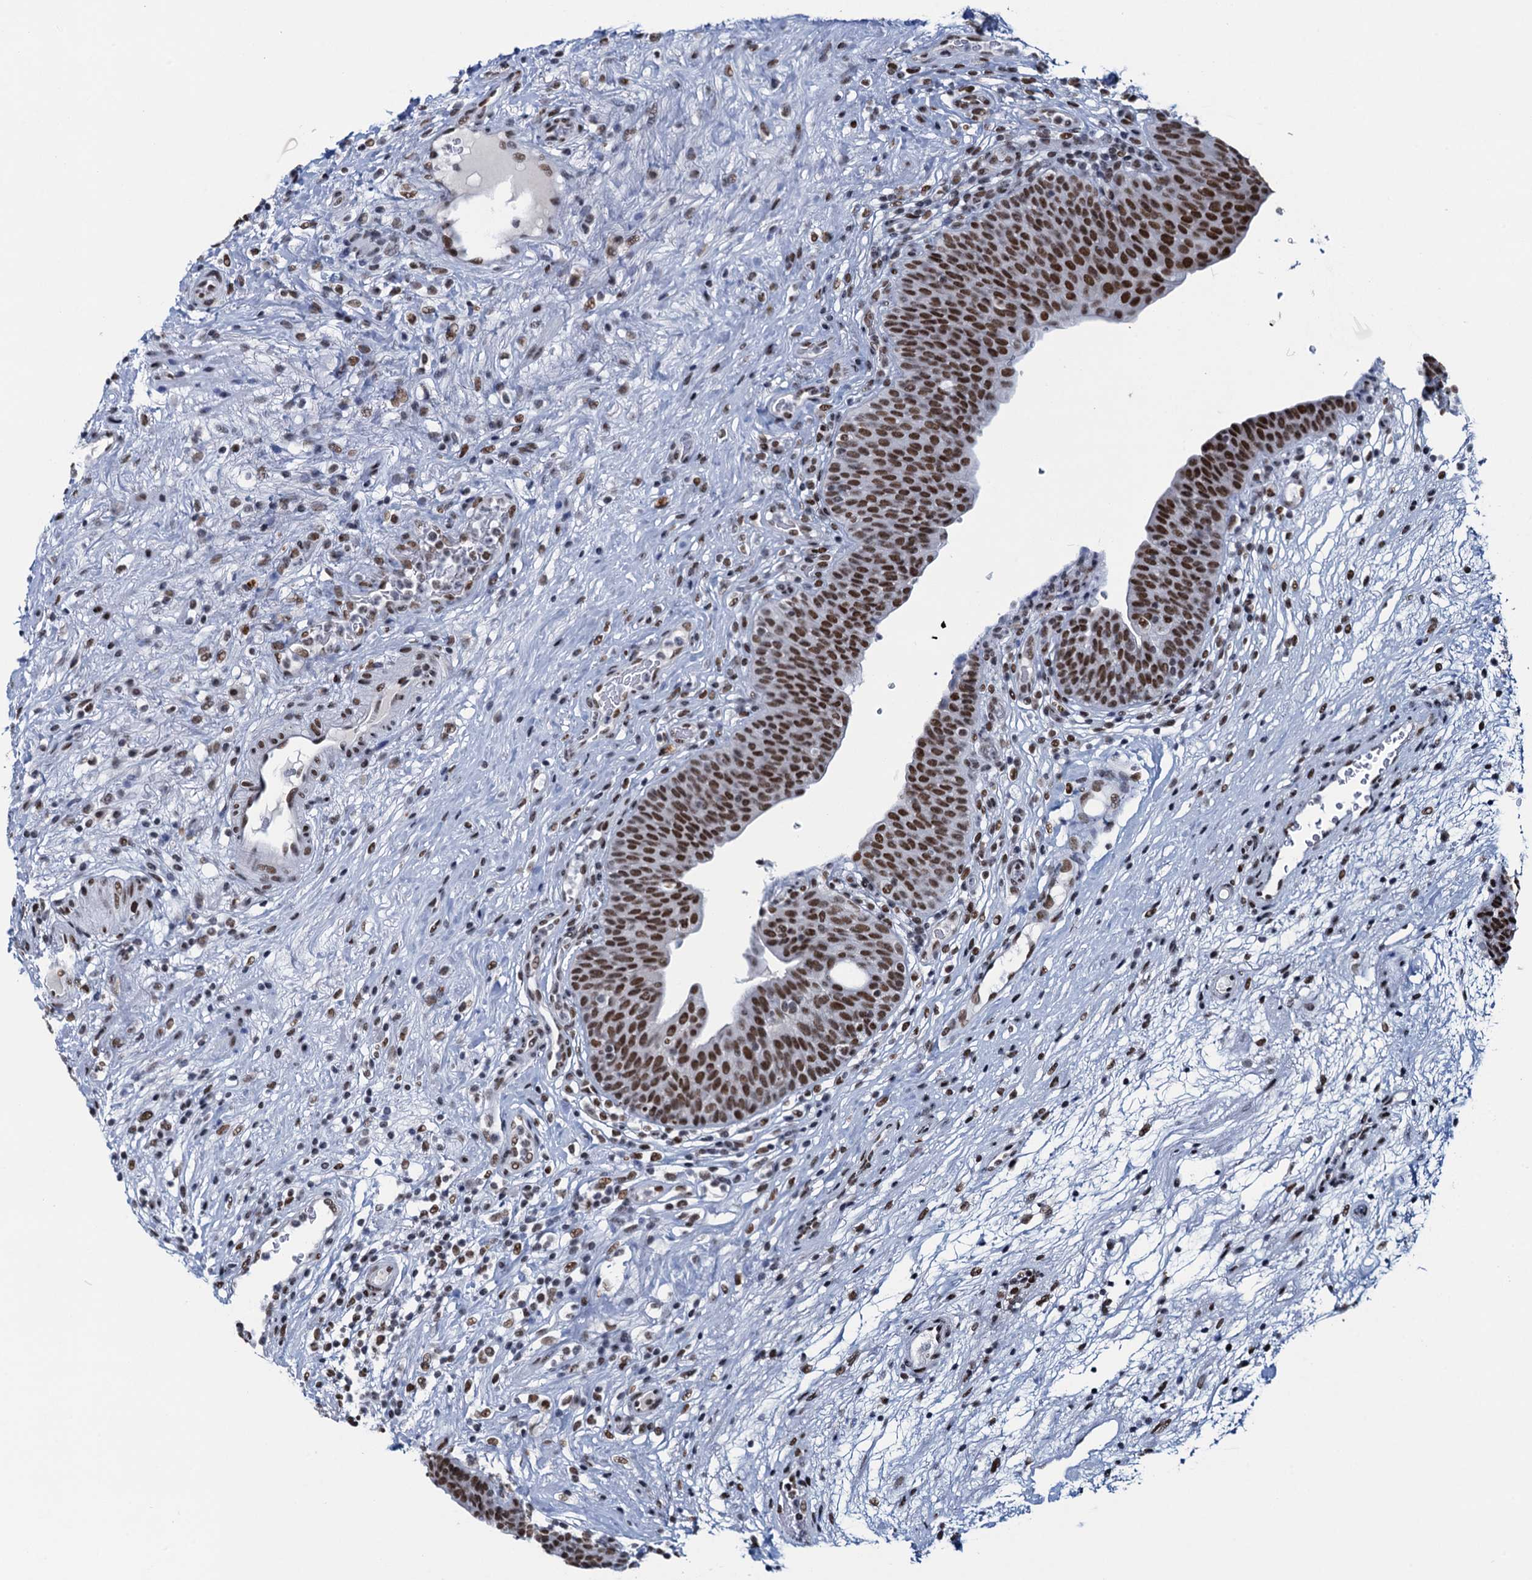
{"staining": {"intensity": "strong", "quantity": ">75%", "location": "nuclear"}, "tissue": "urinary bladder", "cell_type": "Urothelial cells", "image_type": "normal", "snomed": [{"axis": "morphology", "description": "Normal tissue, NOS"}, {"axis": "topography", "description": "Urinary bladder"}], "caption": "Immunohistochemistry (IHC) photomicrograph of unremarkable urinary bladder: human urinary bladder stained using immunohistochemistry exhibits high levels of strong protein expression localized specifically in the nuclear of urothelial cells, appearing as a nuclear brown color.", "gene": "HNRNPUL2", "patient": {"sex": "male", "age": 71}}